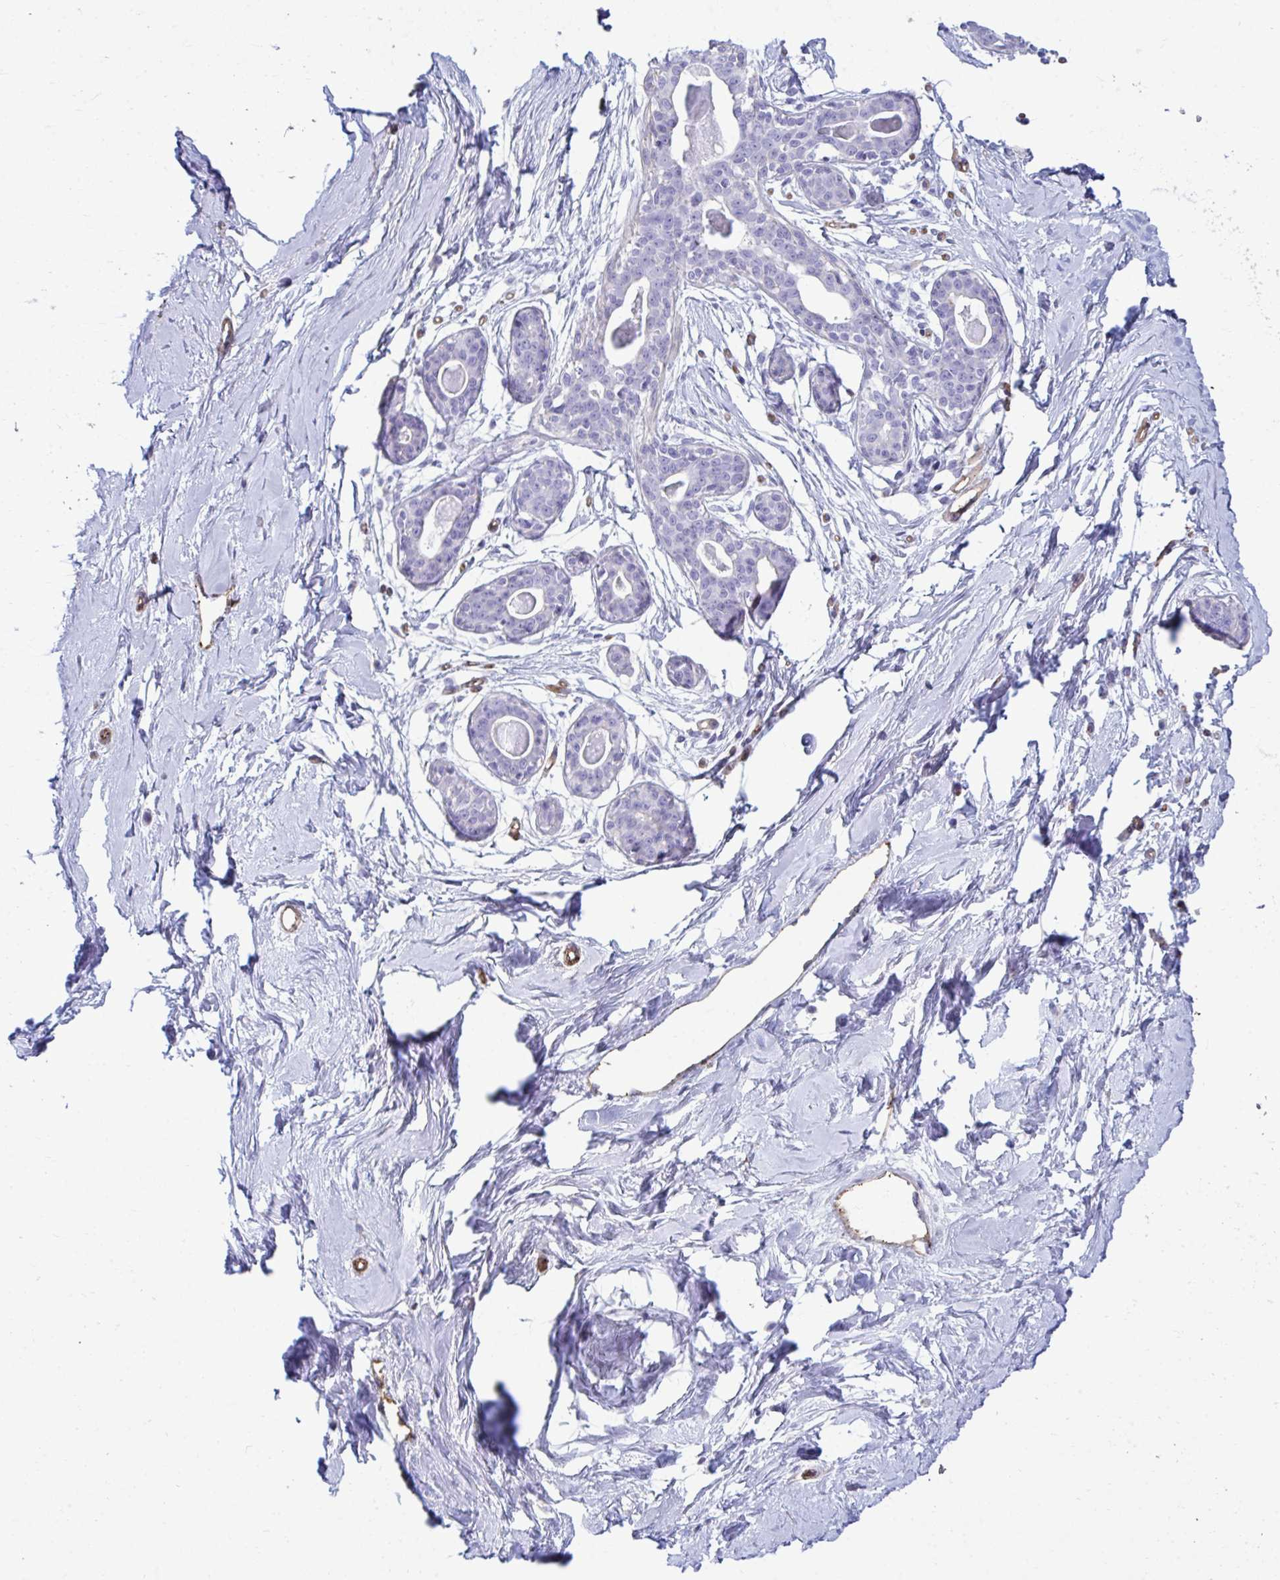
{"staining": {"intensity": "negative", "quantity": "none", "location": "none"}, "tissue": "breast", "cell_type": "Adipocytes", "image_type": "normal", "snomed": [{"axis": "morphology", "description": "Normal tissue, NOS"}, {"axis": "topography", "description": "Breast"}], "caption": "Adipocytes show no significant staining in normal breast. (Immunohistochemistry (ihc), brightfield microscopy, high magnification).", "gene": "UBL3", "patient": {"sex": "female", "age": 45}}